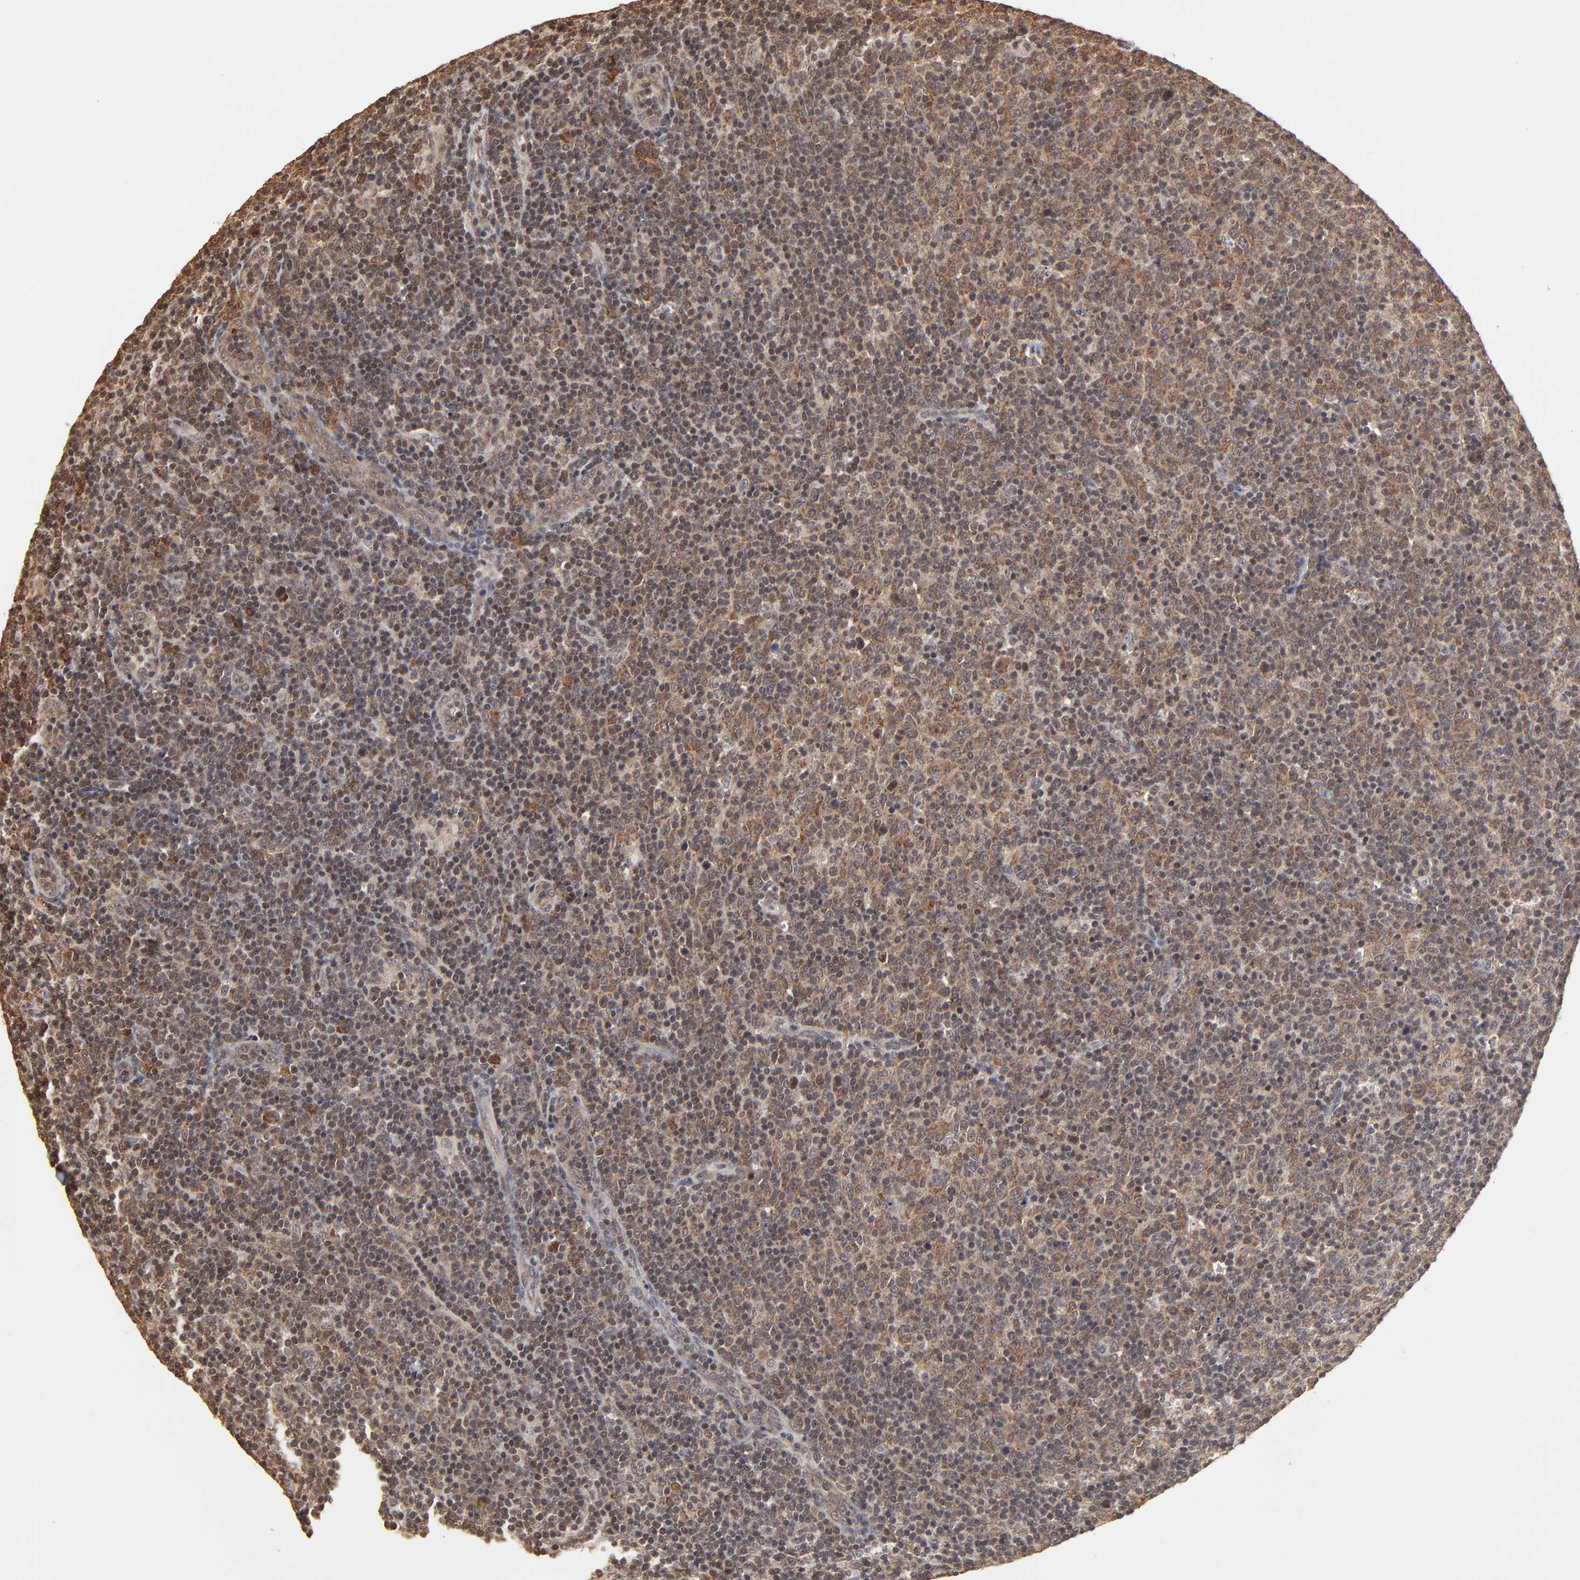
{"staining": {"intensity": "moderate", "quantity": ">75%", "location": "nuclear"}, "tissue": "lymphoma", "cell_type": "Tumor cells", "image_type": "cancer", "snomed": [{"axis": "morphology", "description": "Malignant lymphoma, non-Hodgkin's type, Low grade"}, {"axis": "topography", "description": "Lymph node"}], "caption": "DAB immunohistochemical staining of human low-grade malignant lymphoma, non-Hodgkin's type demonstrates moderate nuclear protein staining in about >75% of tumor cells.", "gene": "BRPF1", "patient": {"sex": "male", "age": 70}}